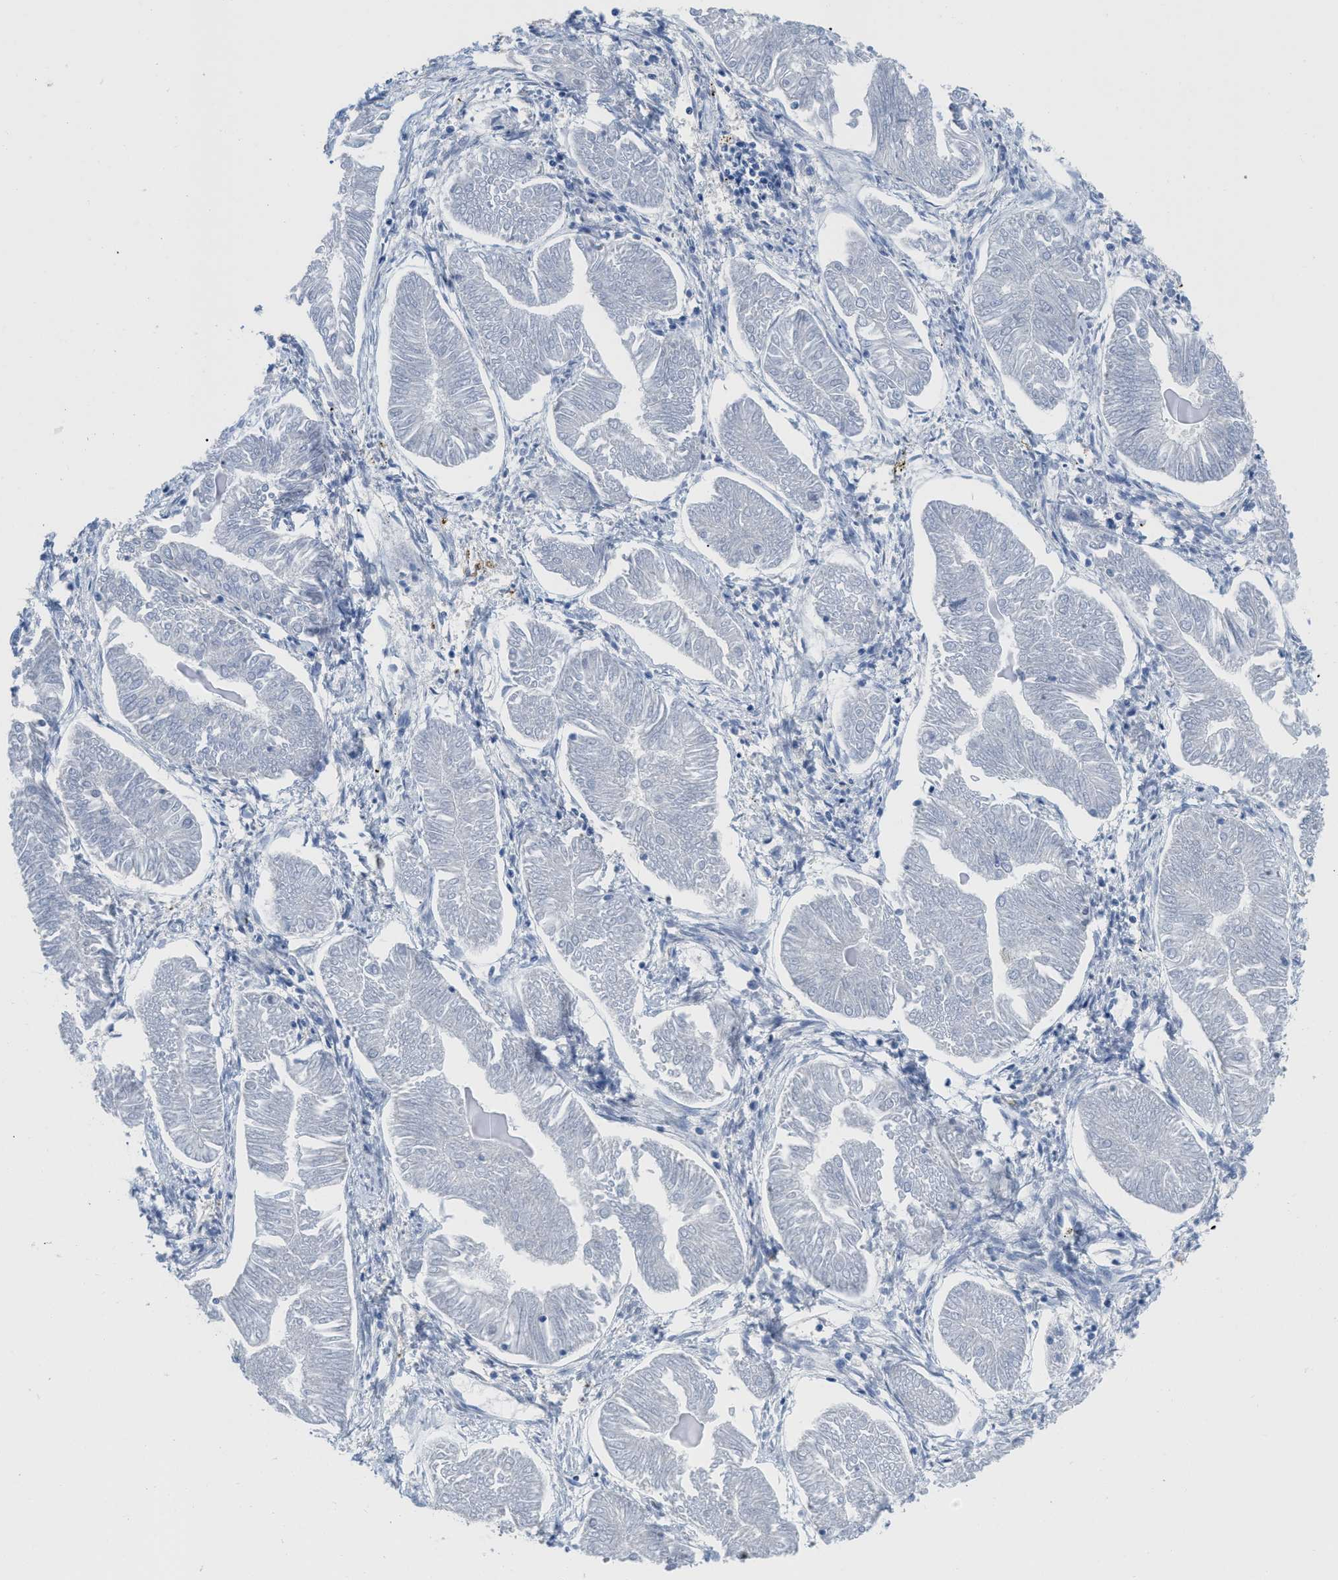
{"staining": {"intensity": "negative", "quantity": "none", "location": "none"}, "tissue": "endometrial cancer", "cell_type": "Tumor cells", "image_type": "cancer", "snomed": [{"axis": "morphology", "description": "Adenocarcinoma, NOS"}, {"axis": "topography", "description": "Endometrium"}], "caption": "The image exhibits no staining of tumor cells in endometrial cancer (adenocarcinoma).", "gene": "PYY", "patient": {"sex": "female", "age": 53}}